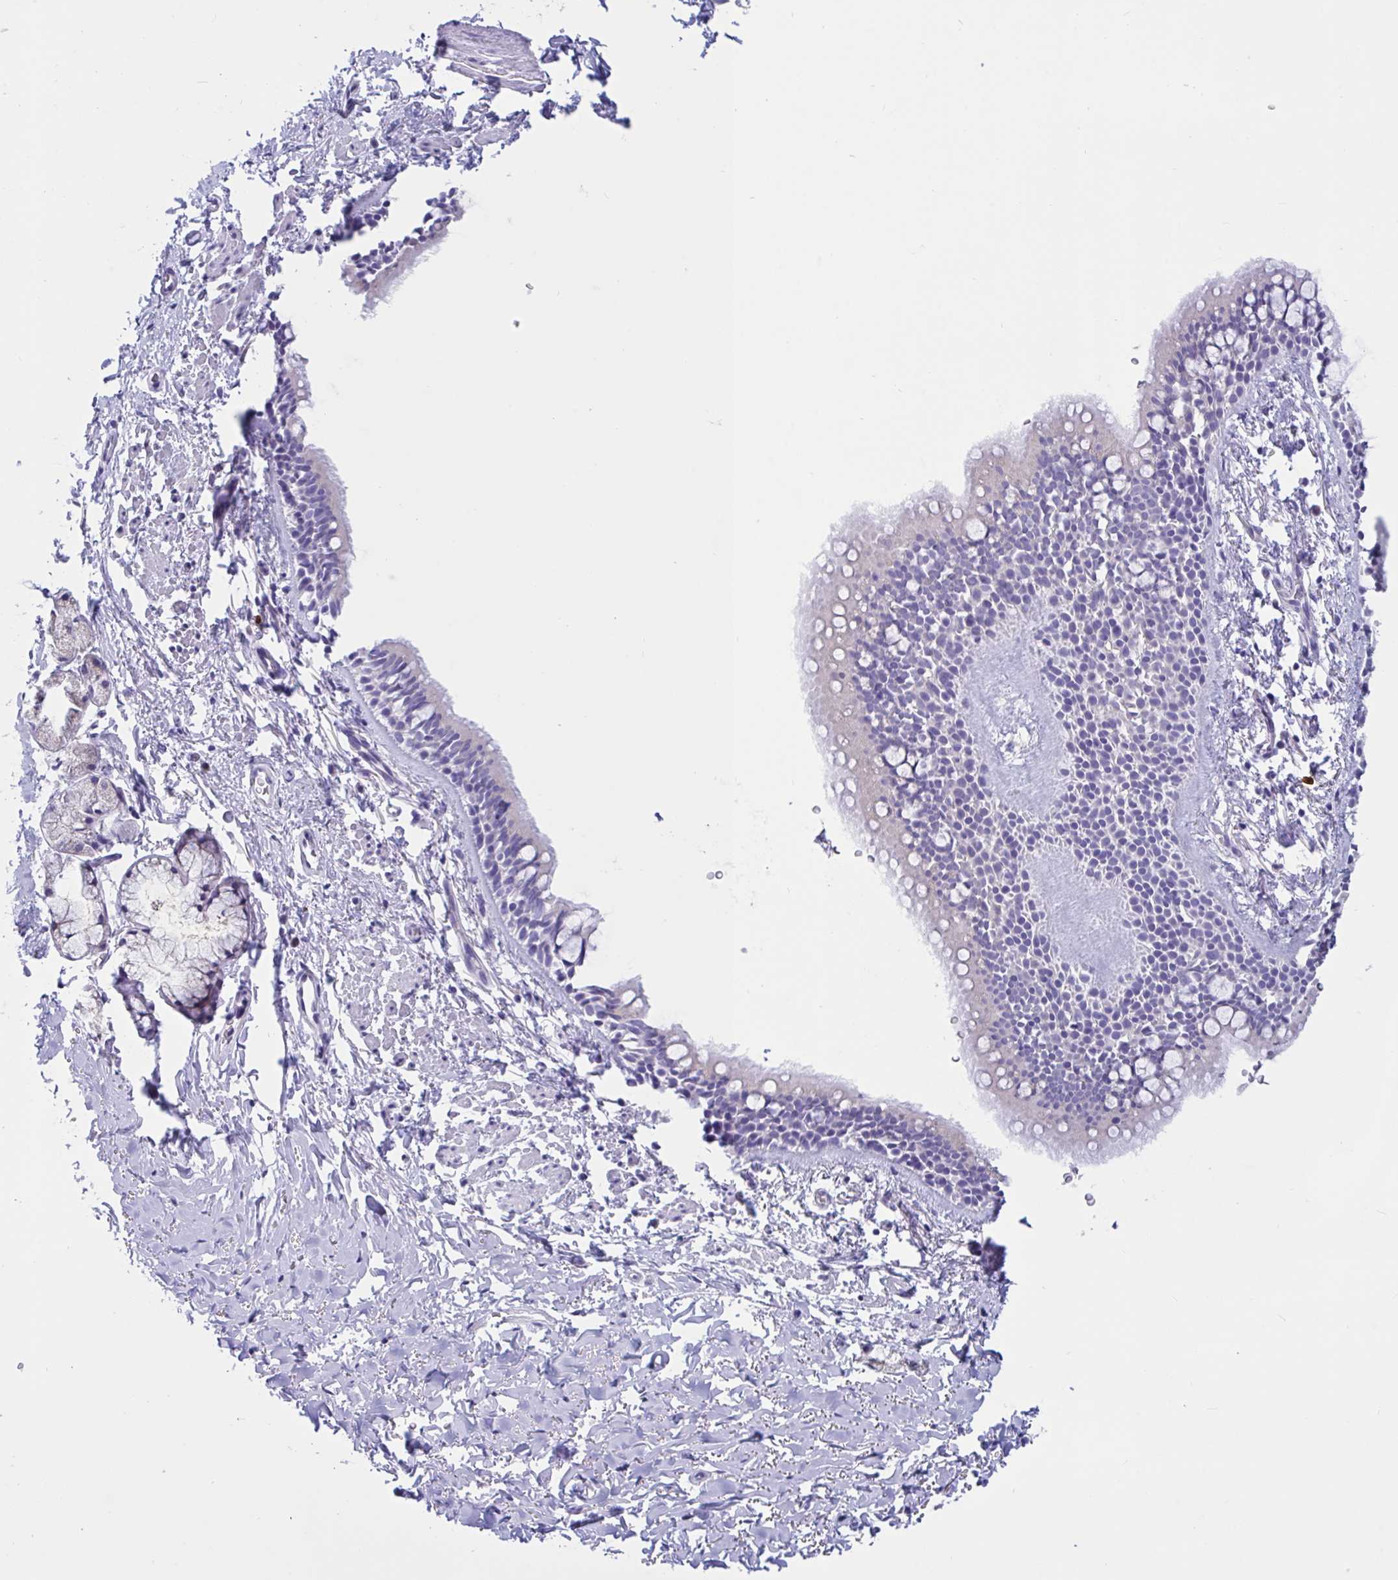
{"staining": {"intensity": "weak", "quantity": "<25%", "location": "cytoplasmic/membranous"}, "tissue": "bronchus", "cell_type": "Respiratory epithelial cells", "image_type": "normal", "snomed": [{"axis": "morphology", "description": "Normal tissue, NOS"}, {"axis": "topography", "description": "Lymph node"}, {"axis": "topography", "description": "Cartilage tissue"}, {"axis": "topography", "description": "Bronchus"}], "caption": "High power microscopy histopathology image of an immunohistochemistry (IHC) image of normal bronchus, revealing no significant expression in respiratory epithelial cells. (DAB IHC with hematoxylin counter stain).", "gene": "RNASE3", "patient": {"sex": "female", "age": 70}}